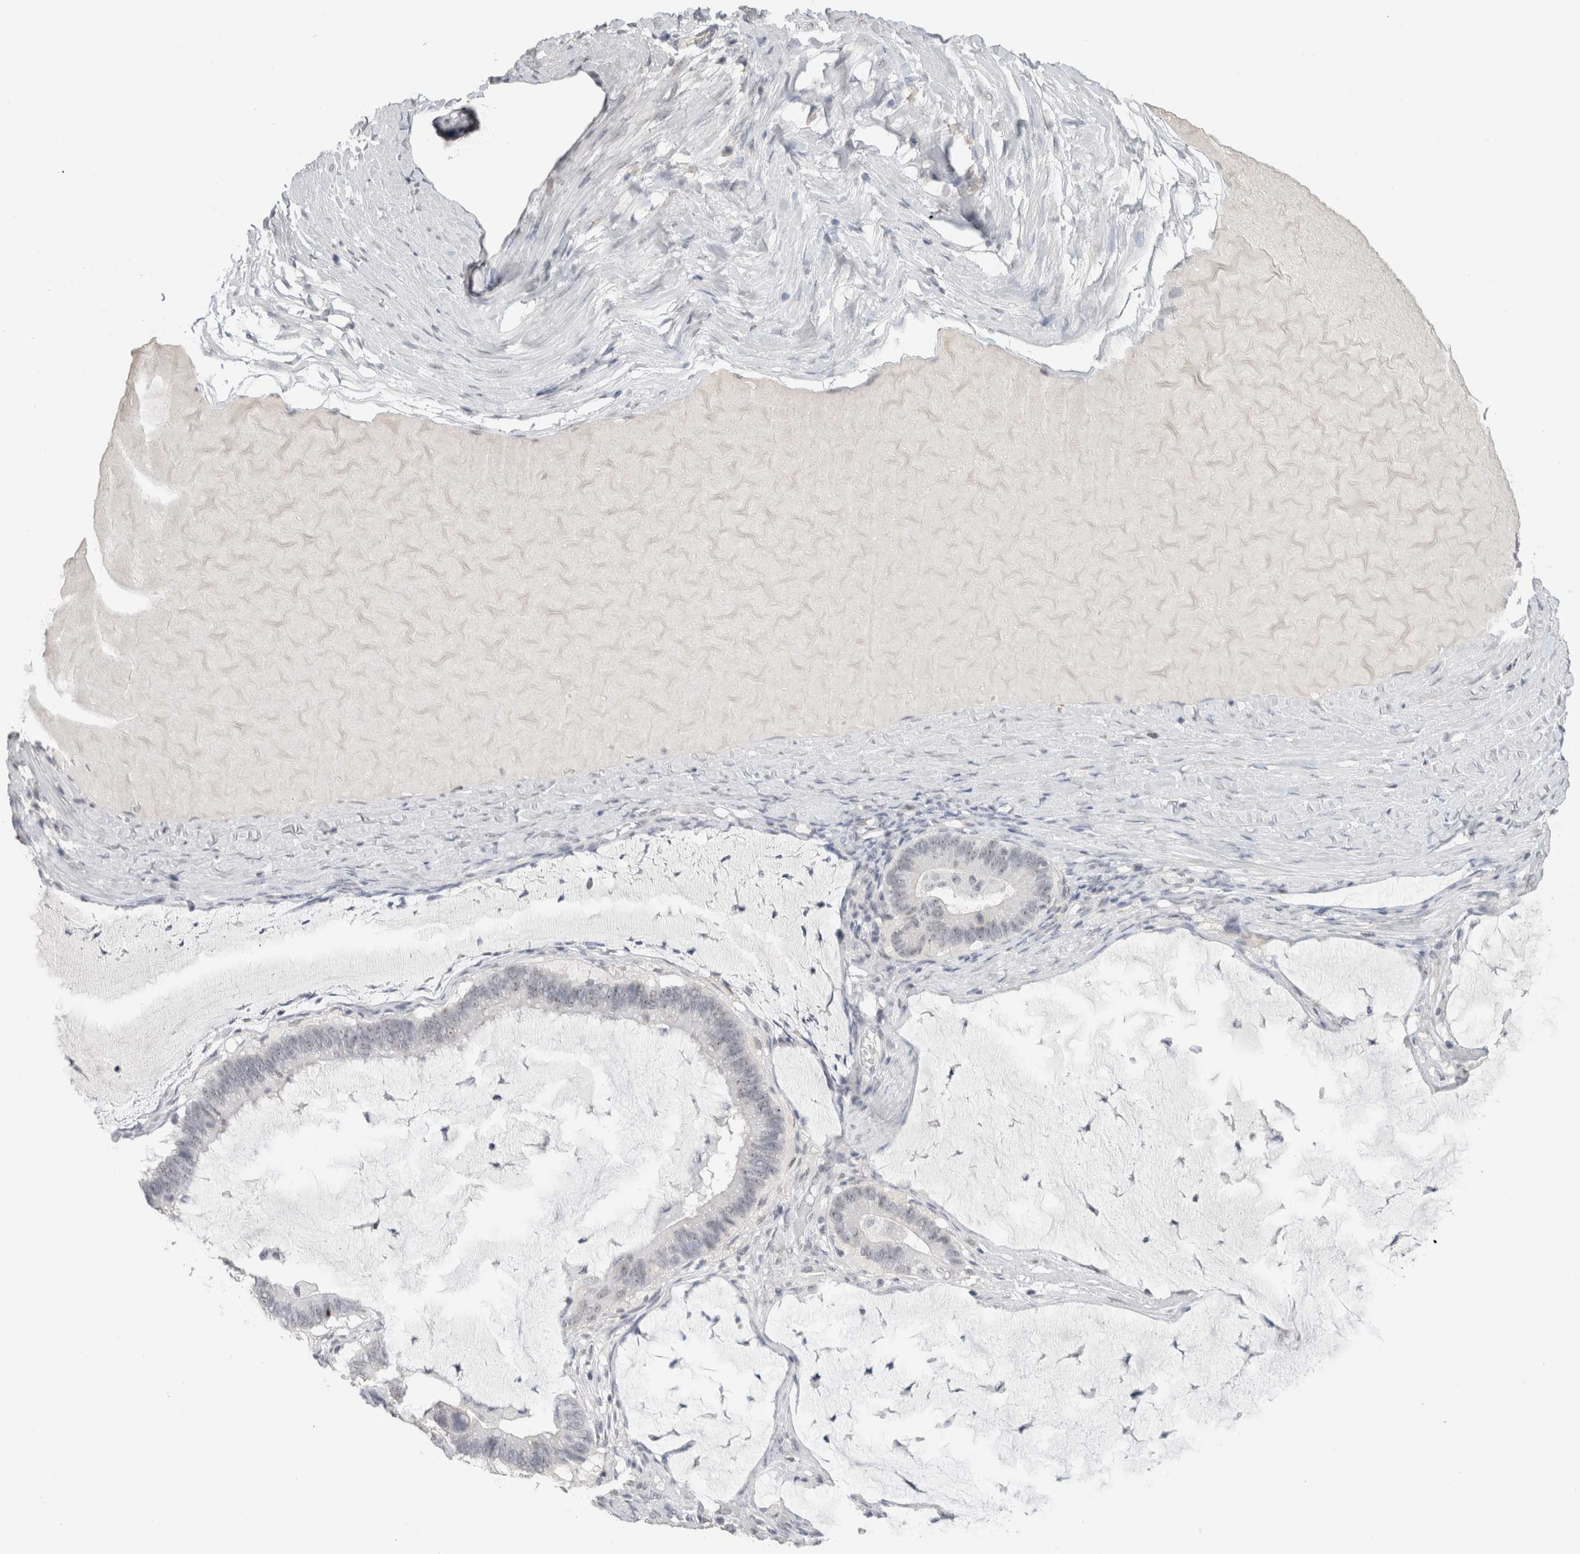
{"staining": {"intensity": "negative", "quantity": "none", "location": "none"}, "tissue": "ovarian cancer", "cell_type": "Tumor cells", "image_type": "cancer", "snomed": [{"axis": "morphology", "description": "Cystadenocarcinoma, mucinous, NOS"}, {"axis": "topography", "description": "Ovary"}], "caption": "Photomicrograph shows no protein positivity in tumor cells of ovarian cancer tissue. (DAB (3,3'-diaminobenzidine) IHC with hematoxylin counter stain).", "gene": "CADM3", "patient": {"sex": "female", "age": 61}}